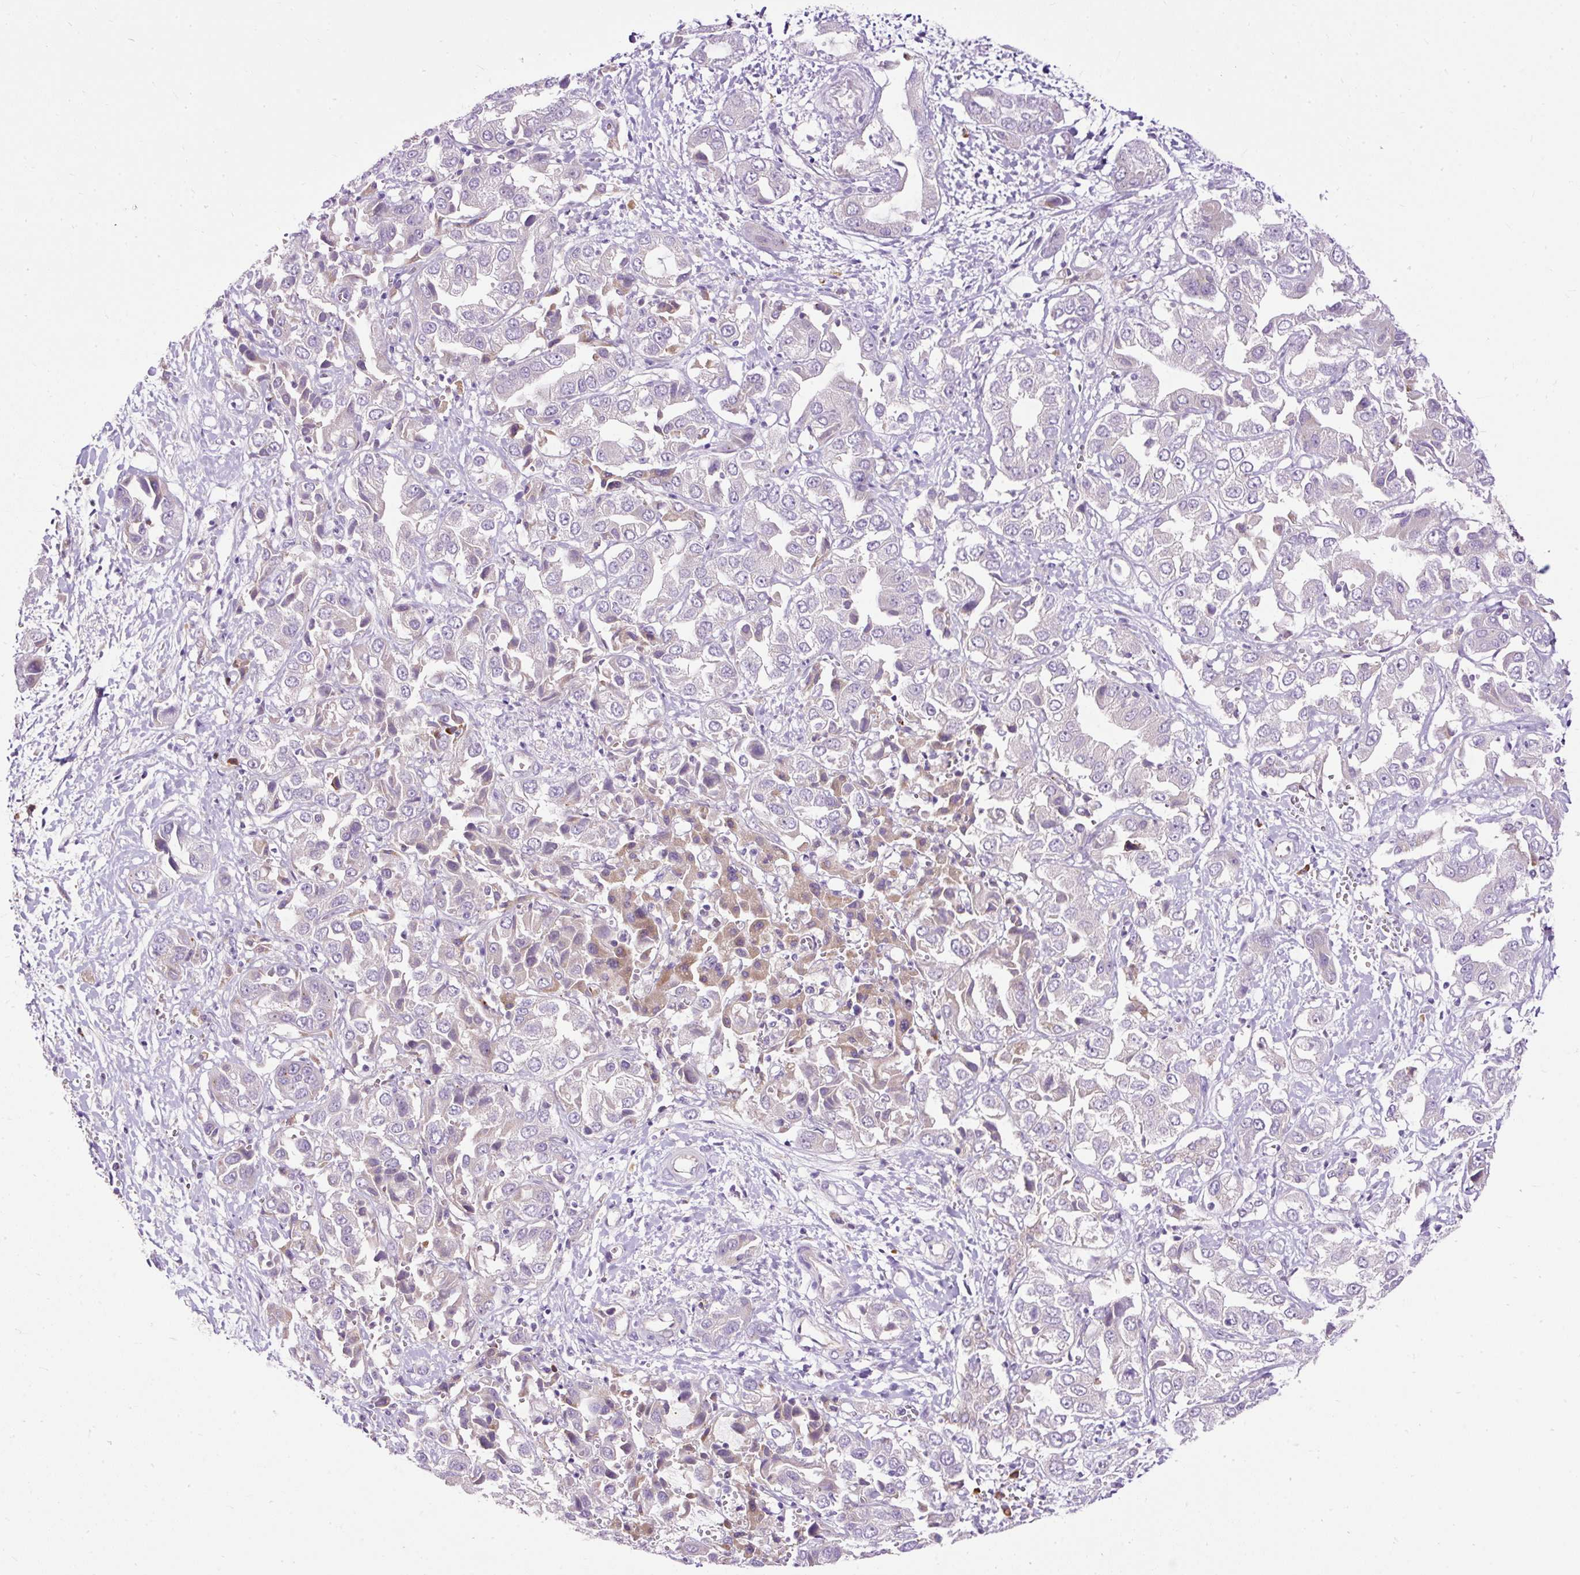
{"staining": {"intensity": "negative", "quantity": "none", "location": "none"}, "tissue": "liver cancer", "cell_type": "Tumor cells", "image_type": "cancer", "snomed": [{"axis": "morphology", "description": "Cholangiocarcinoma"}, {"axis": "topography", "description": "Liver"}], "caption": "The immunohistochemistry image has no significant positivity in tumor cells of cholangiocarcinoma (liver) tissue. Brightfield microscopy of immunohistochemistry stained with DAB (brown) and hematoxylin (blue), captured at high magnification.", "gene": "FMC1", "patient": {"sex": "female", "age": 52}}